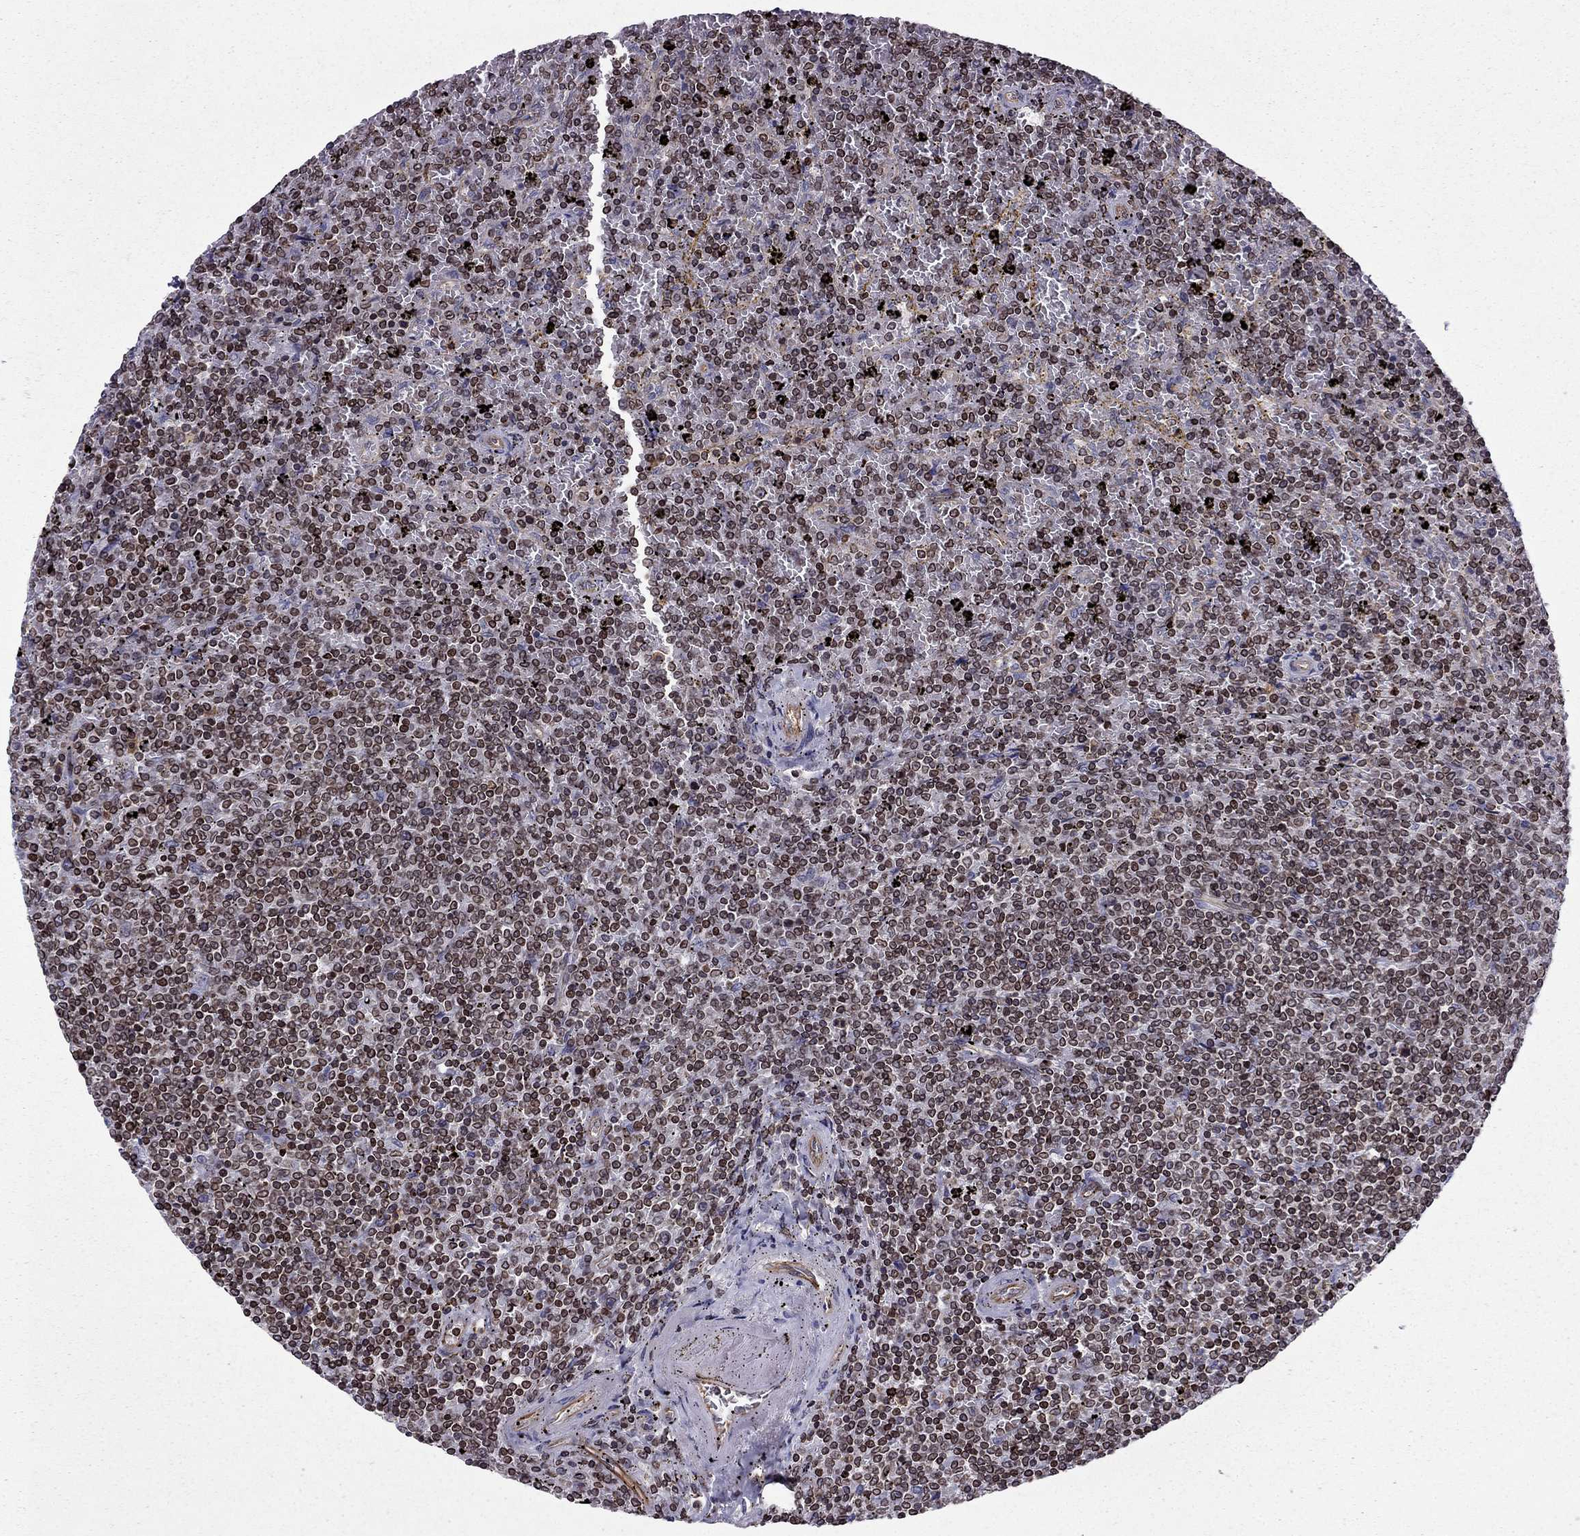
{"staining": {"intensity": "moderate", "quantity": ">75%", "location": "nuclear"}, "tissue": "lymphoma", "cell_type": "Tumor cells", "image_type": "cancer", "snomed": [{"axis": "morphology", "description": "Malignant lymphoma, non-Hodgkin's type, Low grade"}, {"axis": "topography", "description": "Spleen"}], "caption": "Protein staining reveals moderate nuclear positivity in approximately >75% of tumor cells in malignant lymphoma, non-Hodgkin's type (low-grade). The staining is performed using DAB brown chromogen to label protein expression. The nuclei are counter-stained blue using hematoxylin.", "gene": "CDC42BPA", "patient": {"sex": "female", "age": 77}}